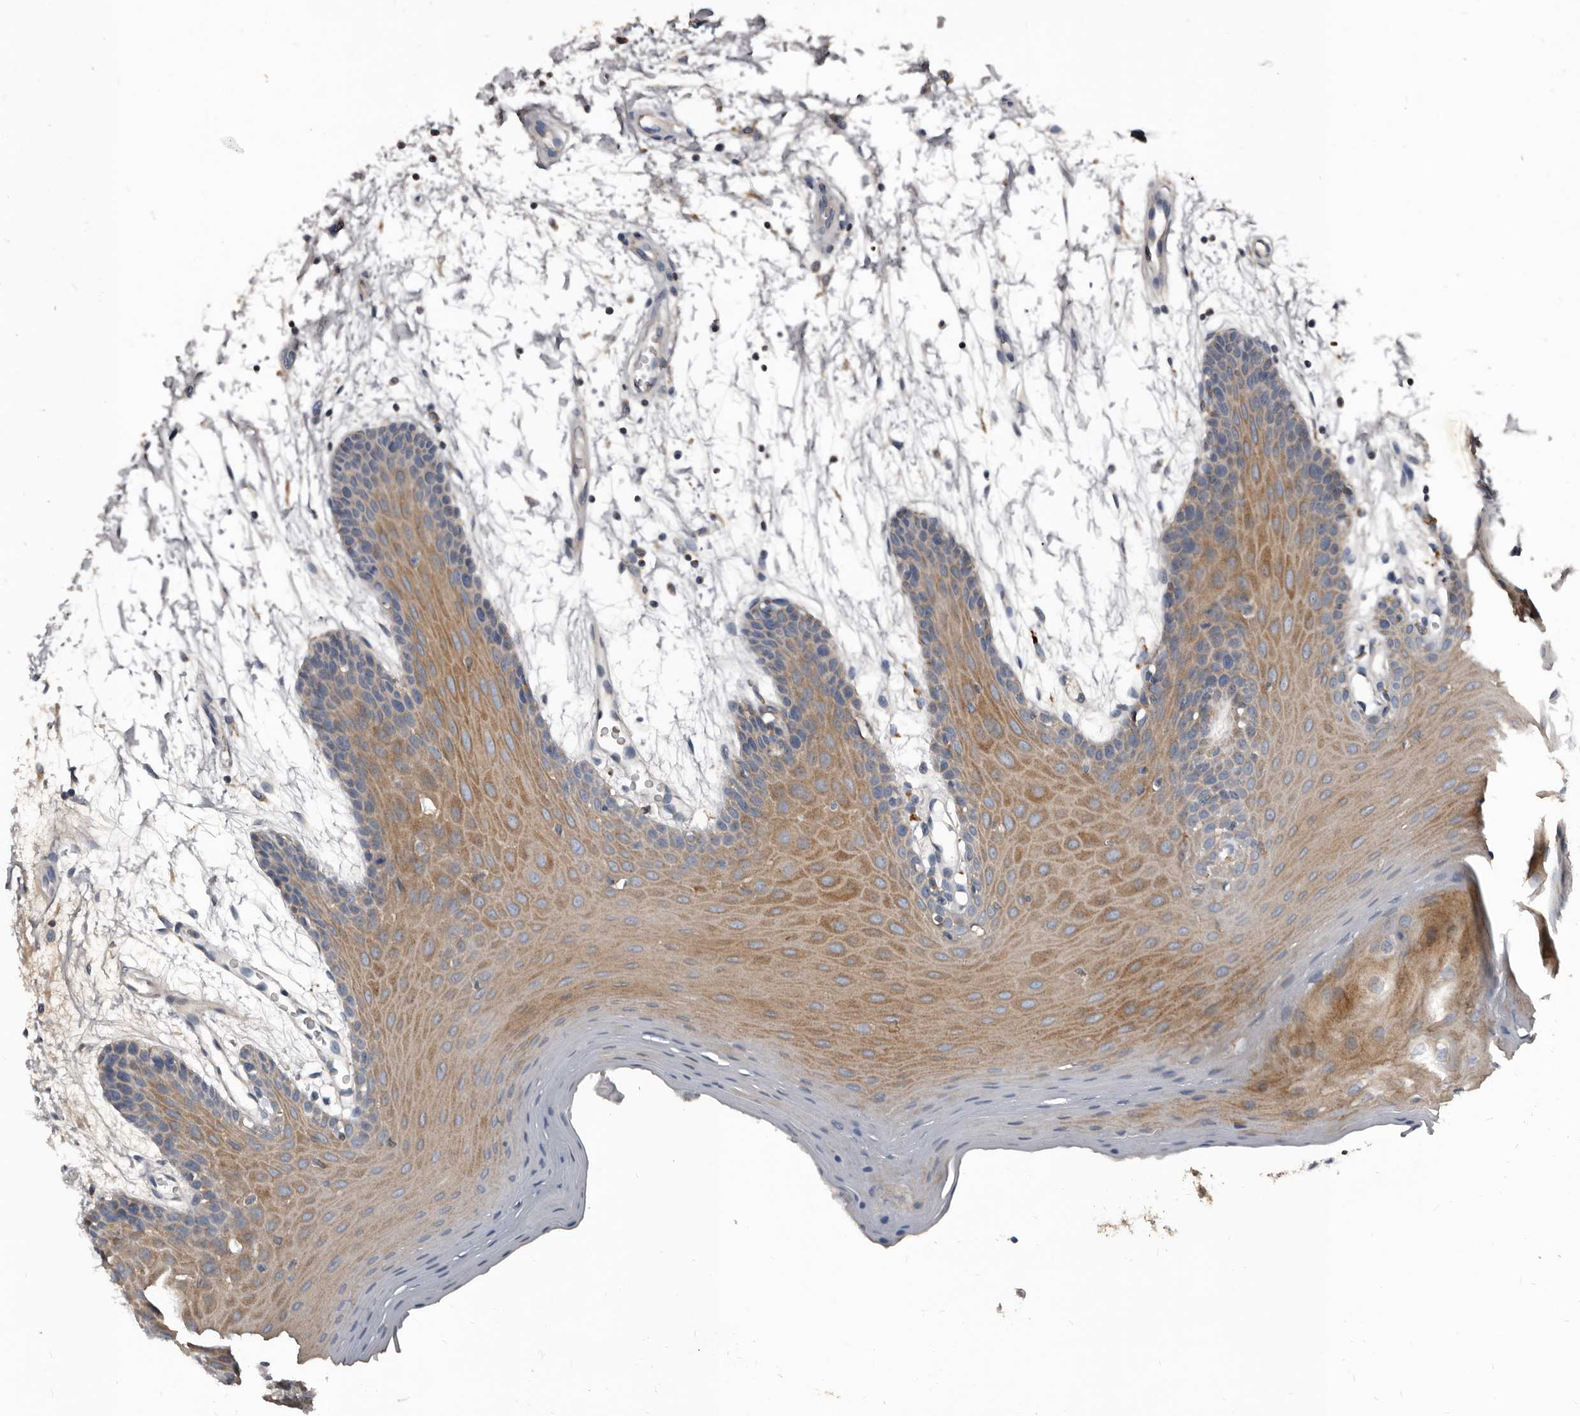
{"staining": {"intensity": "moderate", "quantity": "25%-75%", "location": "cytoplasmic/membranous"}, "tissue": "oral mucosa", "cell_type": "Squamous epithelial cells", "image_type": "normal", "snomed": [{"axis": "morphology", "description": "Normal tissue, NOS"}, {"axis": "morphology", "description": "Squamous cell carcinoma, NOS"}, {"axis": "topography", "description": "Skeletal muscle"}, {"axis": "topography", "description": "Oral tissue"}, {"axis": "topography", "description": "Salivary gland"}, {"axis": "topography", "description": "Head-Neck"}], "caption": "Protein analysis of benign oral mucosa exhibits moderate cytoplasmic/membranous positivity in about 25%-75% of squamous epithelial cells. (DAB IHC, brown staining for protein, blue staining for nuclei).", "gene": "GREB1", "patient": {"sex": "male", "age": 54}}